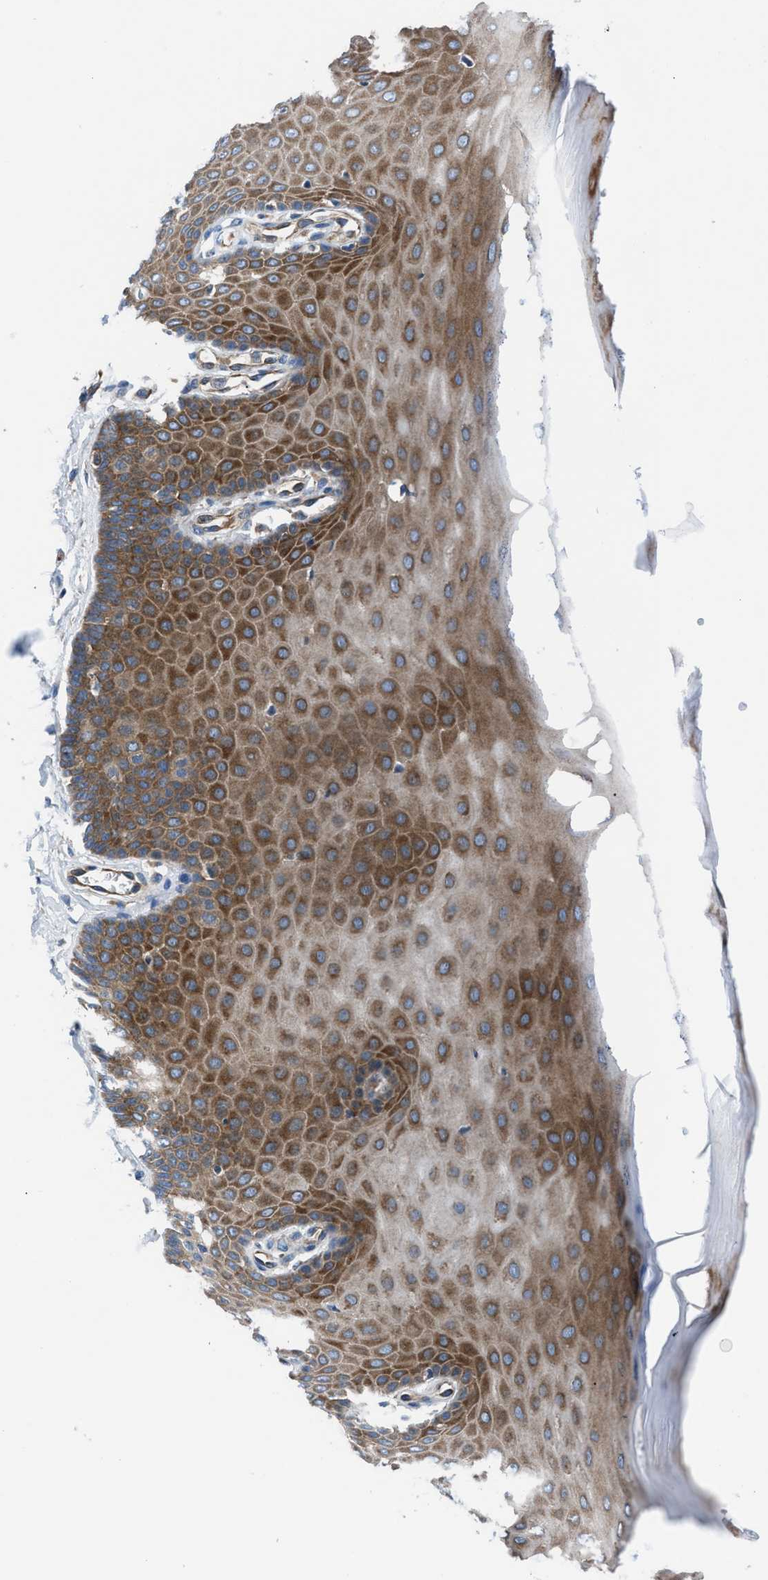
{"staining": {"intensity": "strong", "quantity": ">75%", "location": "cytoplasmic/membranous"}, "tissue": "cervix", "cell_type": "Glandular cells", "image_type": "normal", "snomed": [{"axis": "morphology", "description": "Normal tissue, NOS"}, {"axis": "topography", "description": "Cervix"}], "caption": "The immunohistochemical stain shows strong cytoplasmic/membranous expression in glandular cells of benign cervix.", "gene": "TRIP4", "patient": {"sex": "female", "age": 55}}